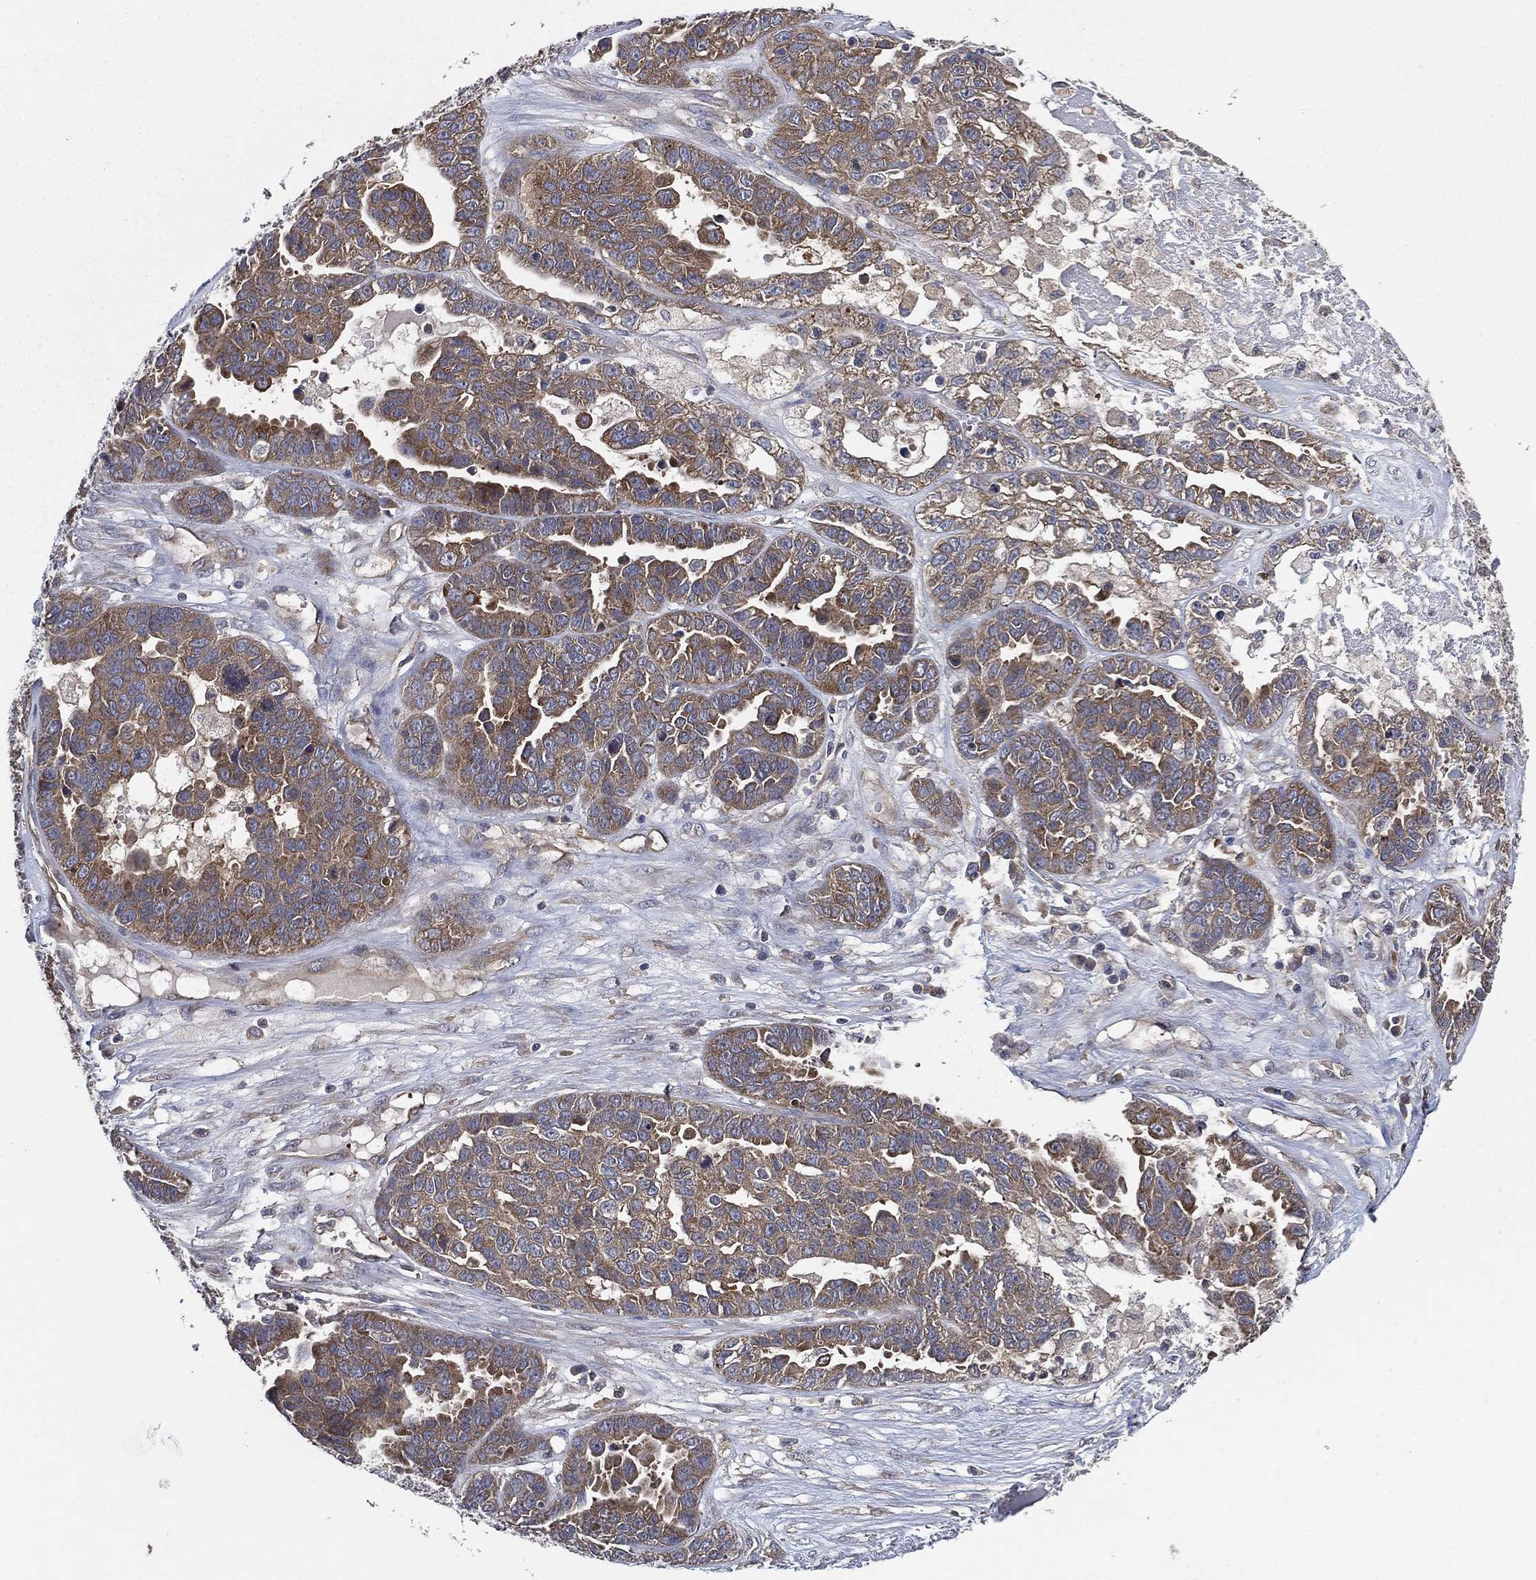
{"staining": {"intensity": "moderate", "quantity": "25%-75%", "location": "cytoplasmic/membranous"}, "tissue": "ovarian cancer", "cell_type": "Tumor cells", "image_type": "cancer", "snomed": [{"axis": "morphology", "description": "Cystadenocarcinoma, serous, NOS"}, {"axis": "topography", "description": "Ovary"}], "caption": "IHC of ovarian cancer exhibits medium levels of moderate cytoplasmic/membranous staining in approximately 25%-75% of tumor cells. The staining was performed using DAB to visualize the protein expression in brown, while the nuclei were stained in blue with hematoxylin (Magnification: 20x).", "gene": "SMPD3", "patient": {"sex": "female", "age": 87}}